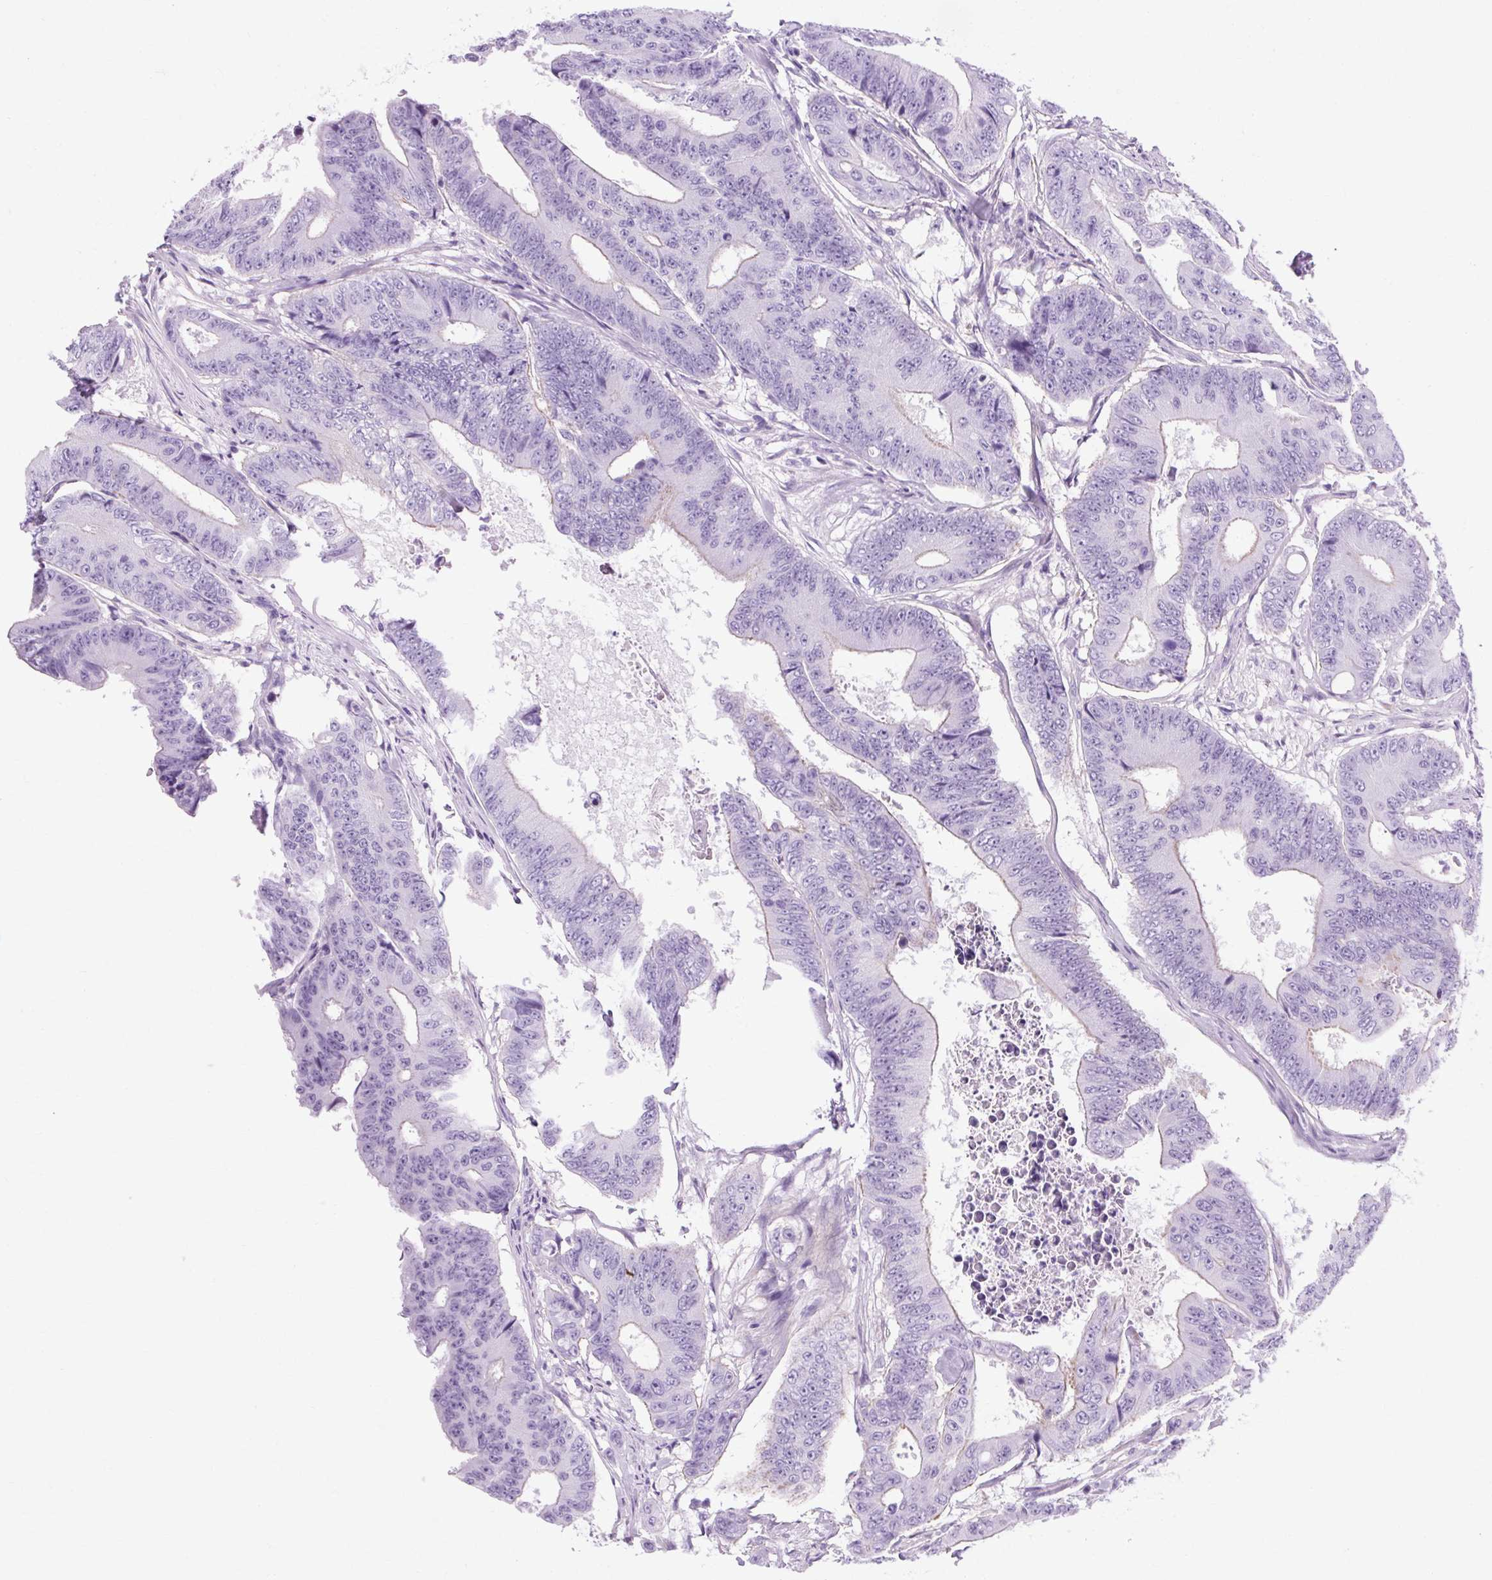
{"staining": {"intensity": "negative", "quantity": "none", "location": "none"}, "tissue": "colorectal cancer", "cell_type": "Tumor cells", "image_type": "cancer", "snomed": [{"axis": "morphology", "description": "Adenocarcinoma, NOS"}, {"axis": "topography", "description": "Colon"}], "caption": "Immunohistochemistry photomicrograph of neoplastic tissue: adenocarcinoma (colorectal) stained with DAB (3,3'-diaminobenzidine) demonstrates no significant protein positivity in tumor cells.", "gene": "OOEP", "patient": {"sex": "female", "age": 48}}